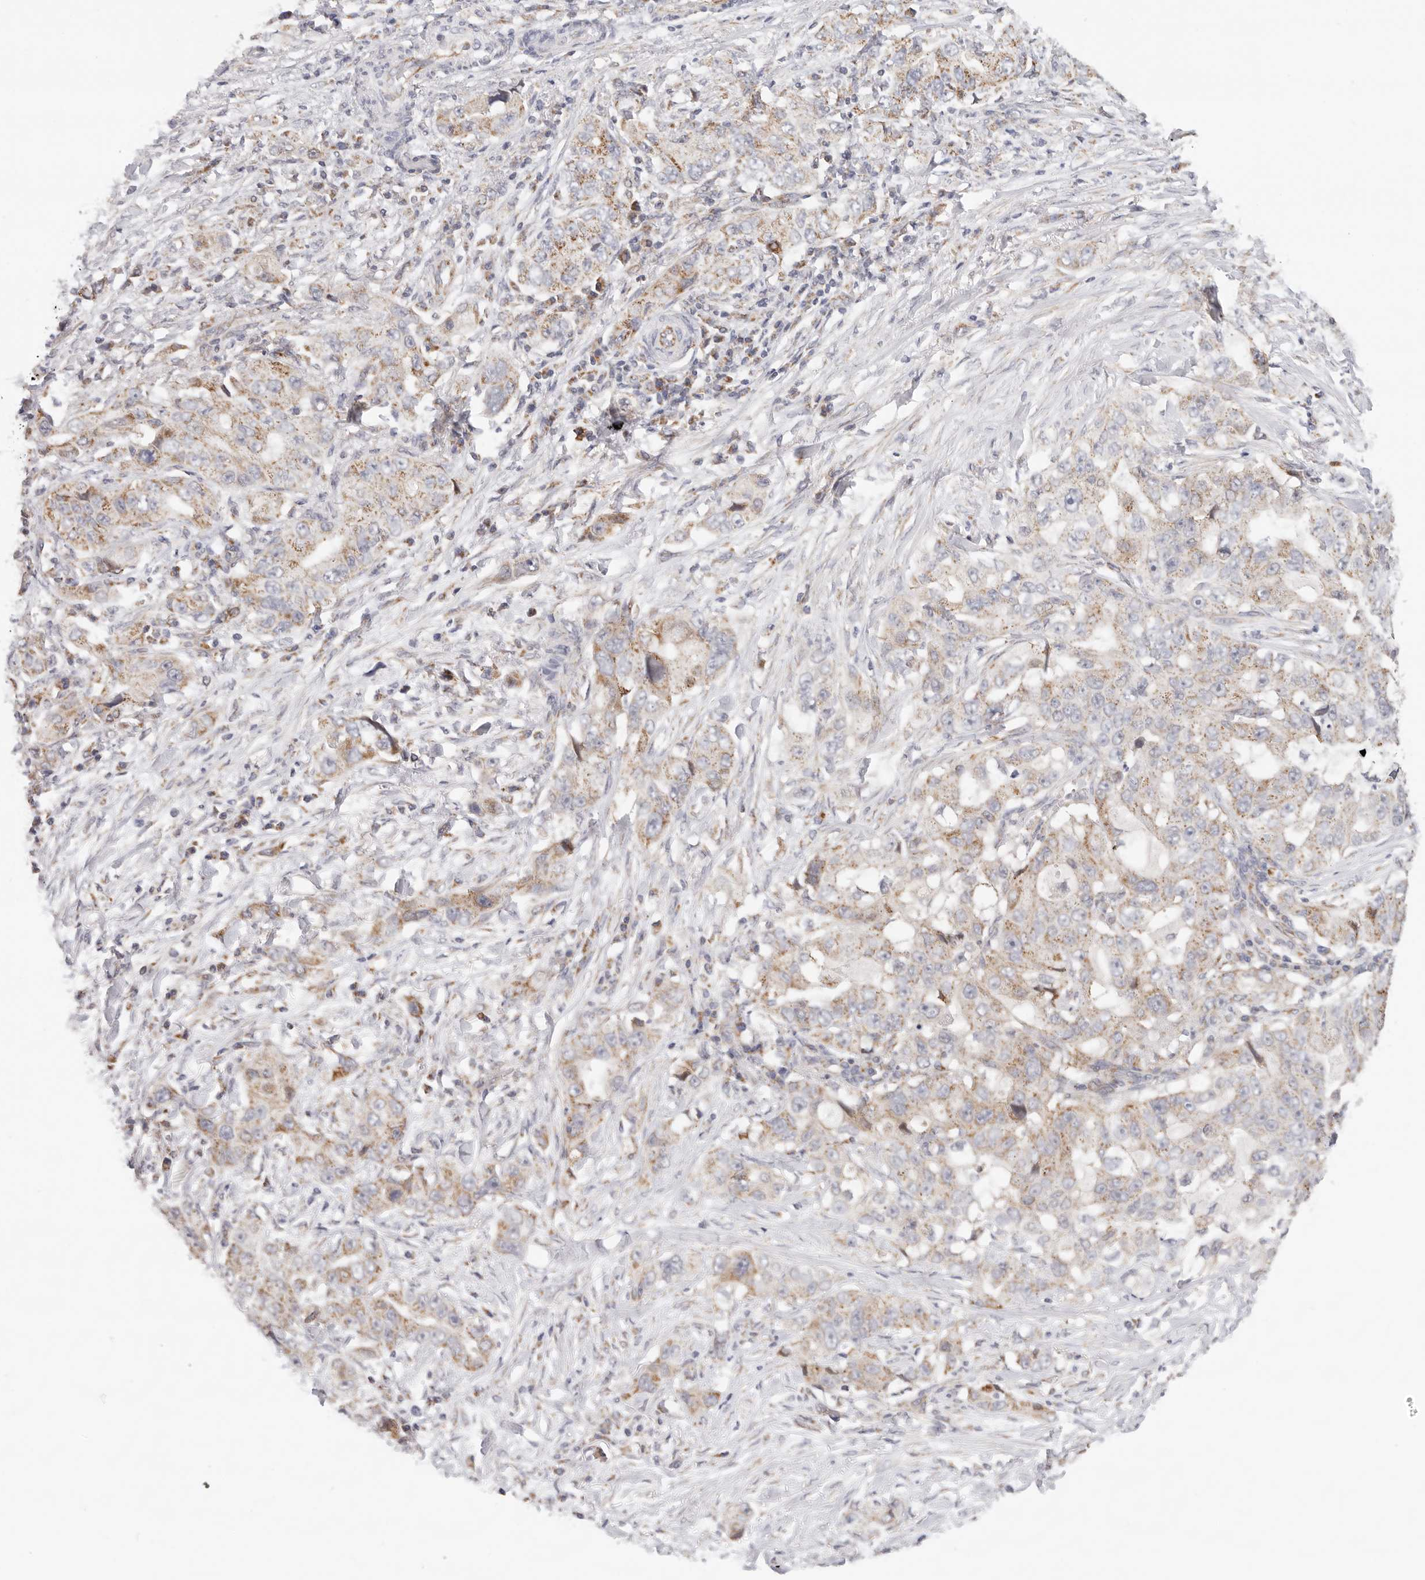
{"staining": {"intensity": "moderate", "quantity": "25%-75%", "location": "cytoplasmic/membranous"}, "tissue": "lung cancer", "cell_type": "Tumor cells", "image_type": "cancer", "snomed": [{"axis": "morphology", "description": "Adenocarcinoma, NOS"}, {"axis": "topography", "description": "Lung"}], "caption": "An image of human lung cancer stained for a protein displays moderate cytoplasmic/membranous brown staining in tumor cells.", "gene": "AFDN", "patient": {"sex": "female", "age": 51}}